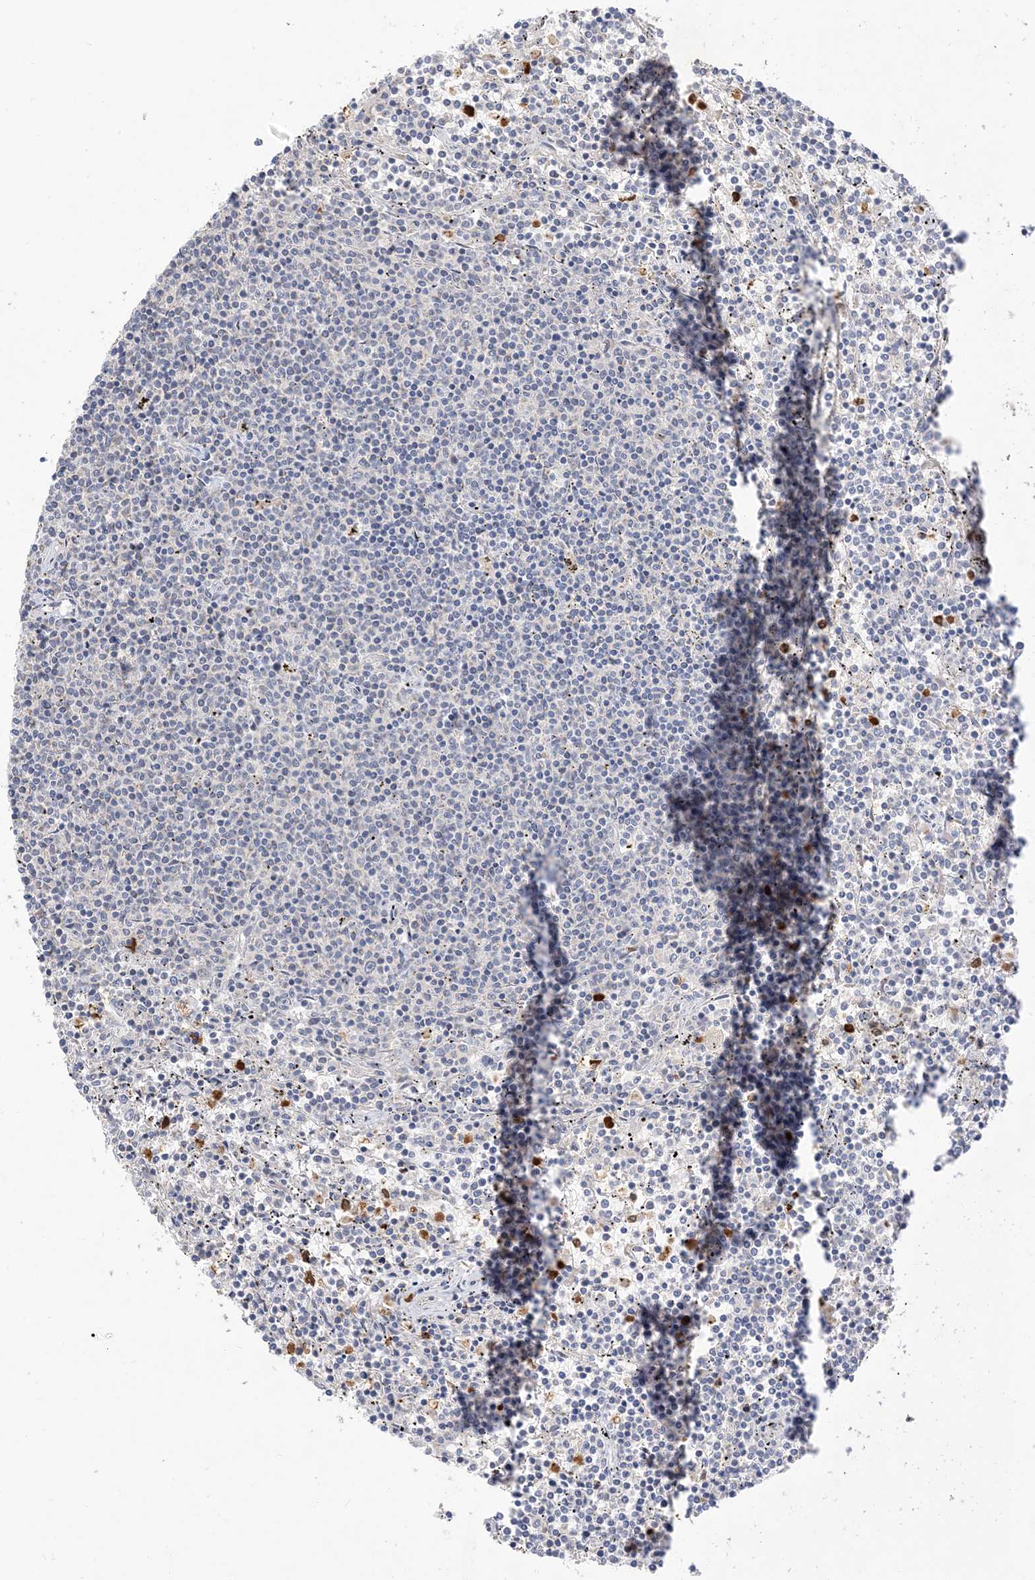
{"staining": {"intensity": "negative", "quantity": "none", "location": "none"}, "tissue": "lymphoma", "cell_type": "Tumor cells", "image_type": "cancer", "snomed": [{"axis": "morphology", "description": "Malignant lymphoma, non-Hodgkin's type, Low grade"}, {"axis": "topography", "description": "Spleen"}], "caption": "DAB (3,3'-diaminobenzidine) immunohistochemical staining of lymphoma exhibits no significant positivity in tumor cells.", "gene": "DPP9", "patient": {"sex": "female", "age": 50}}